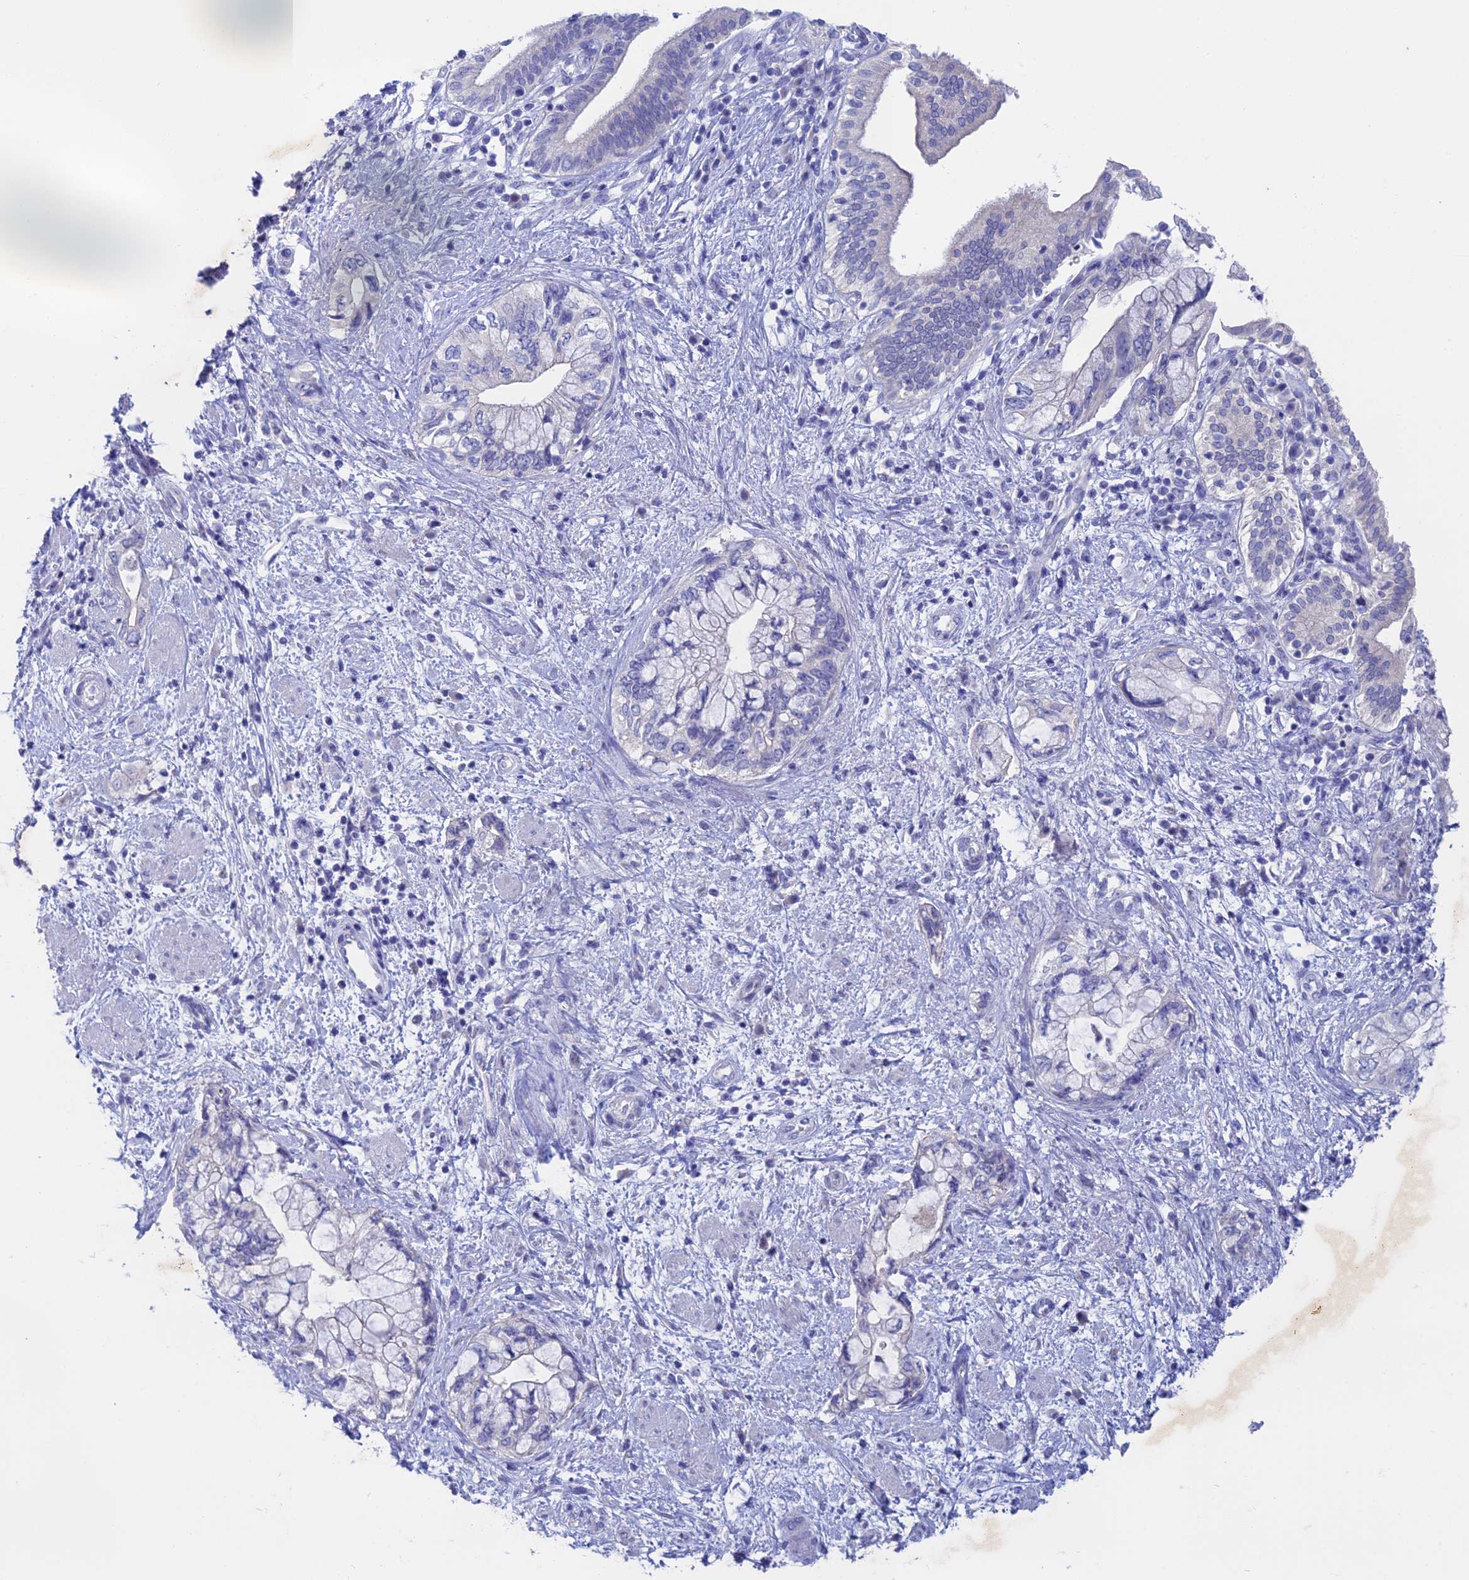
{"staining": {"intensity": "negative", "quantity": "none", "location": "none"}, "tissue": "pancreatic cancer", "cell_type": "Tumor cells", "image_type": "cancer", "snomed": [{"axis": "morphology", "description": "Adenocarcinoma, NOS"}, {"axis": "topography", "description": "Pancreas"}], "caption": "This is a histopathology image of IHC staining of pancreatic cancer, which shows no positivity in tumor cells. (DAB IHC visualized using brightfield microscopy, high magnification).", "gene": "BTBD19", "patient": {"sex": "female", "age": 73}}